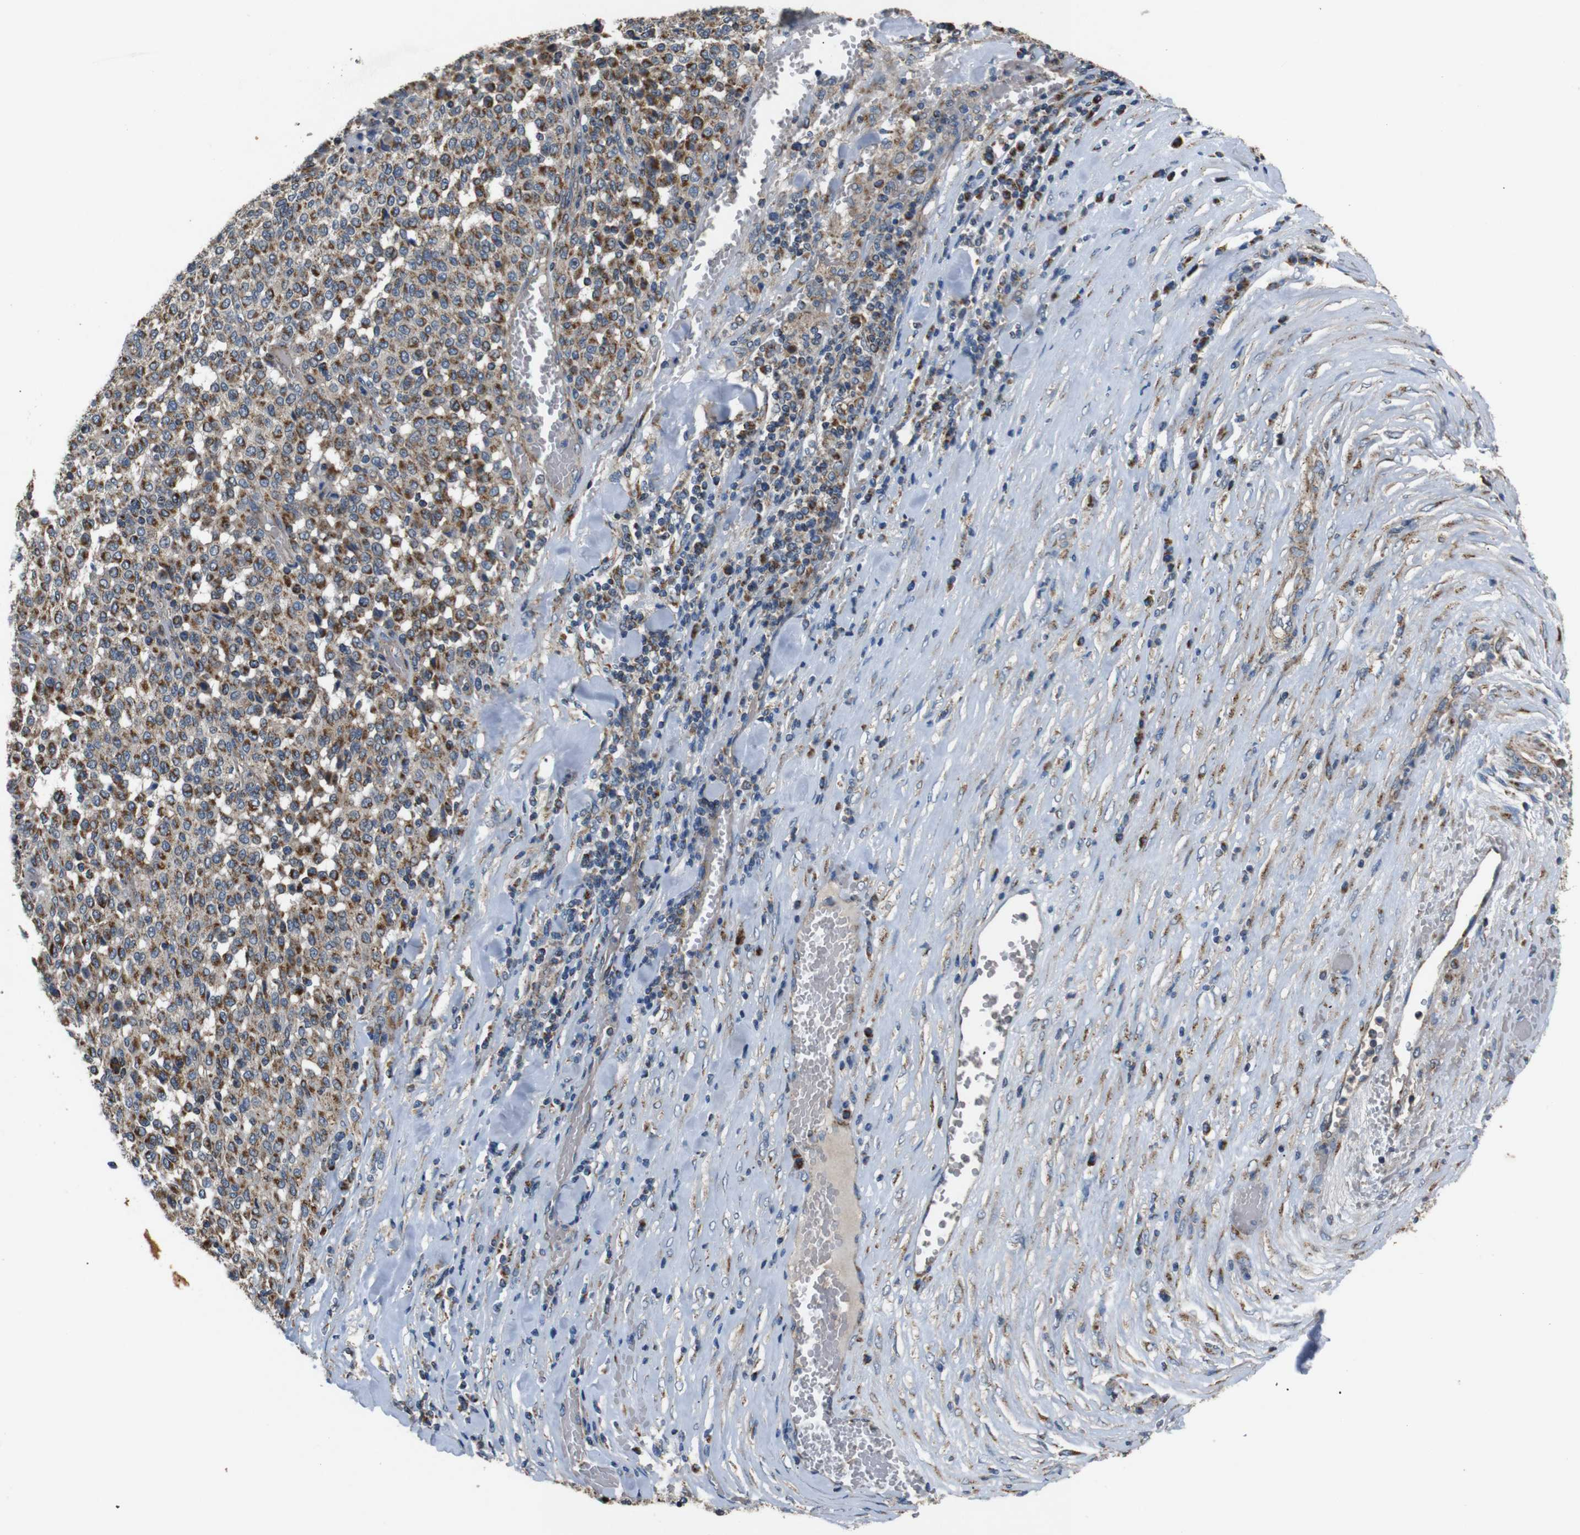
{"staining": {"intensity": "moderate", "quantity": ">75%", "location": "cytoplasmic/membranous"}, "tissue": "melanoma", "cell_type": "Tumor cells", "image_type": "cancer", "snomed": [{"axis": "morphology", "description": "Malignant melanoma, Metastatic site"}, {"axis": "topography", "description": "Pancreas"}], "caption": "Approximately >75% of tumor cells in malignant melanoma (metastatic site) reveal moderate cytoplasmic/membranous protein staining as visualized by brown immunohistochemical staining.", "gene": "NETO2", "patient": {"sex": "female", "age": 30}}